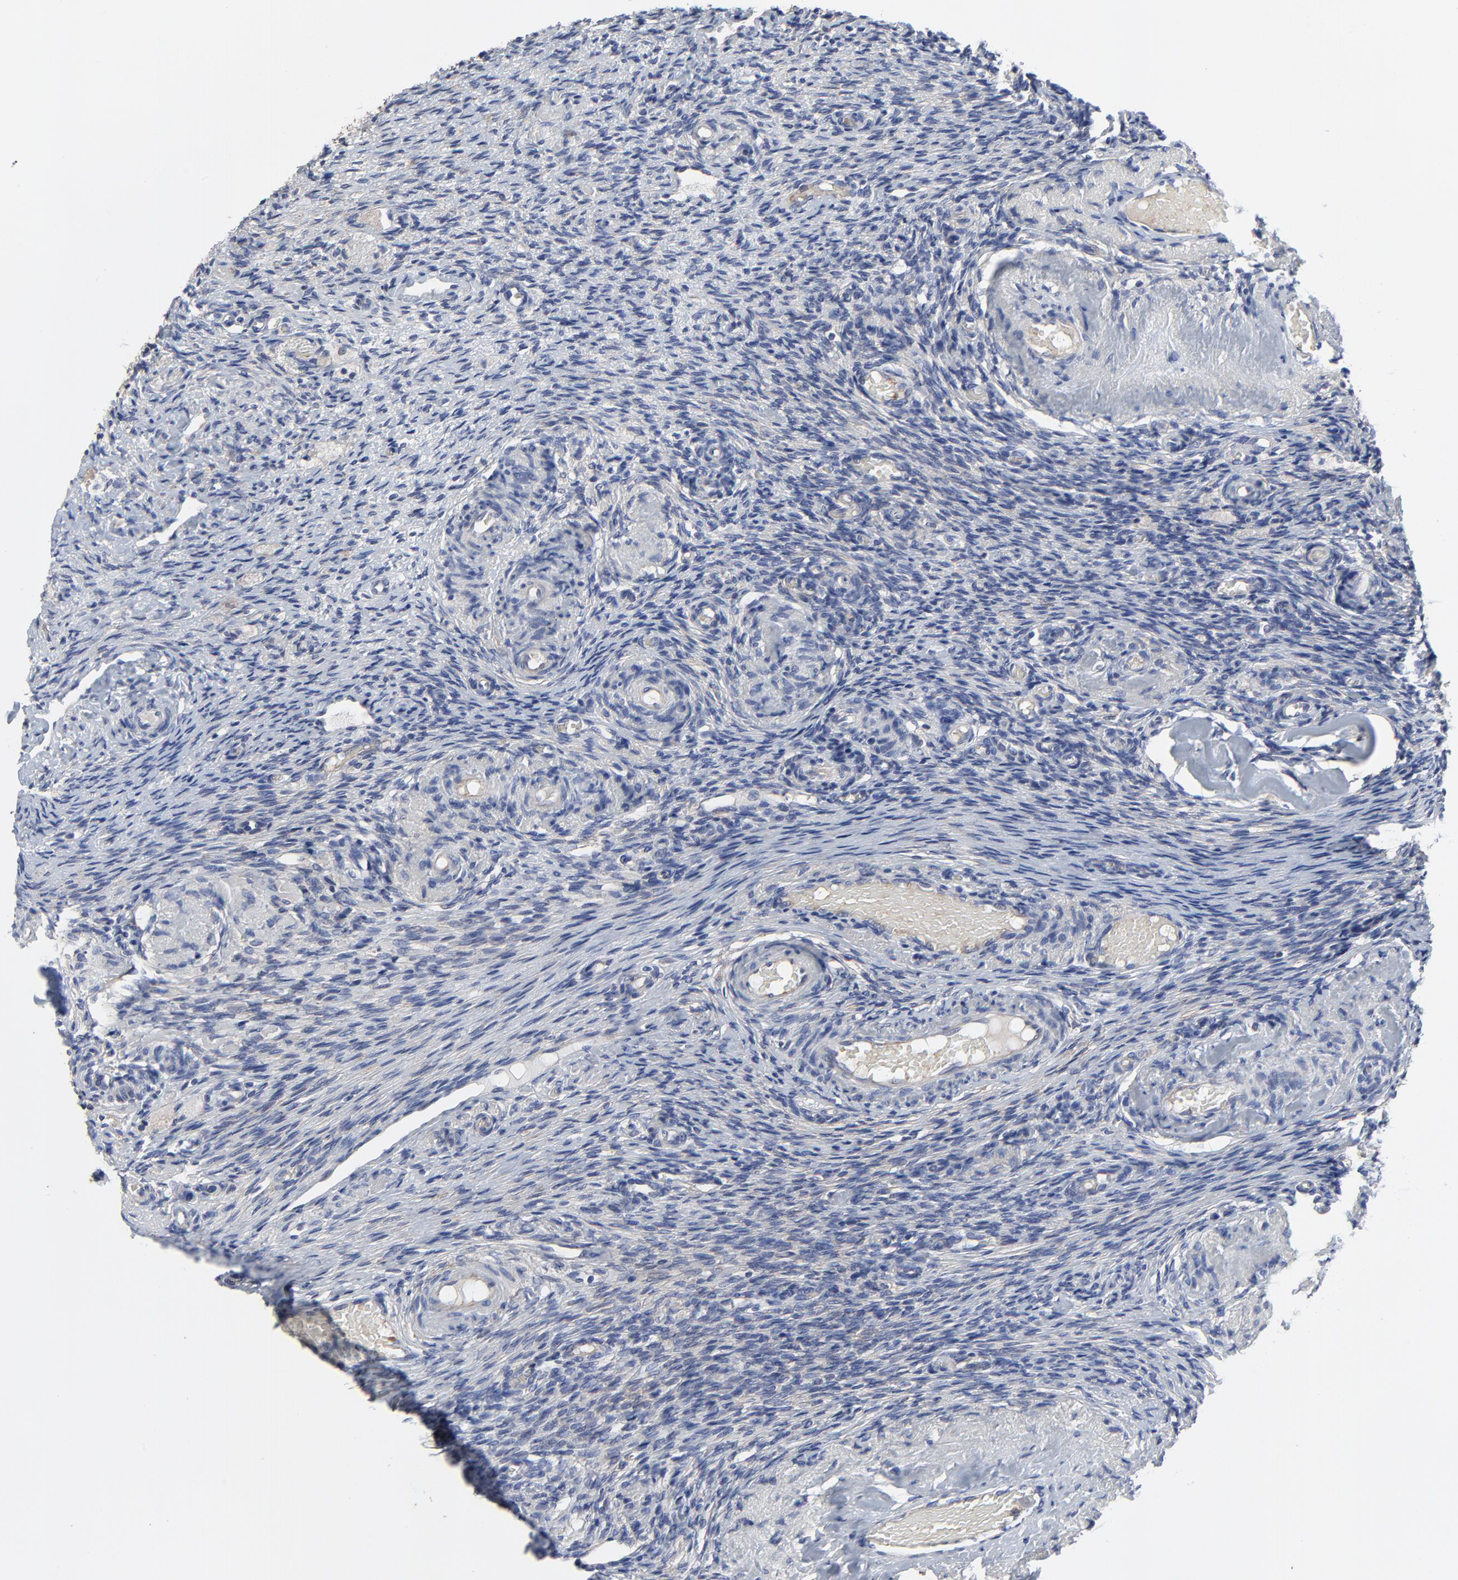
{"staining": {"intensity": "strong", "quantity": ">75%", "location": "cytoplasmic/membranous"}, "tissue": "ovary", "cell_type": "Follicle cells", "image_type": "normal", "snomed": [{"axis": "morphology", "description": "Normal tissue, NOS"}, {"axis": "topography", "description": "Ovary"}], "caption": "Benign ovary exhibits strong cytoplasmic/membranous expression in about >75% of follicle cells.", "gene": "NXF3", "patient": {"sex": "female", "age": 60}}